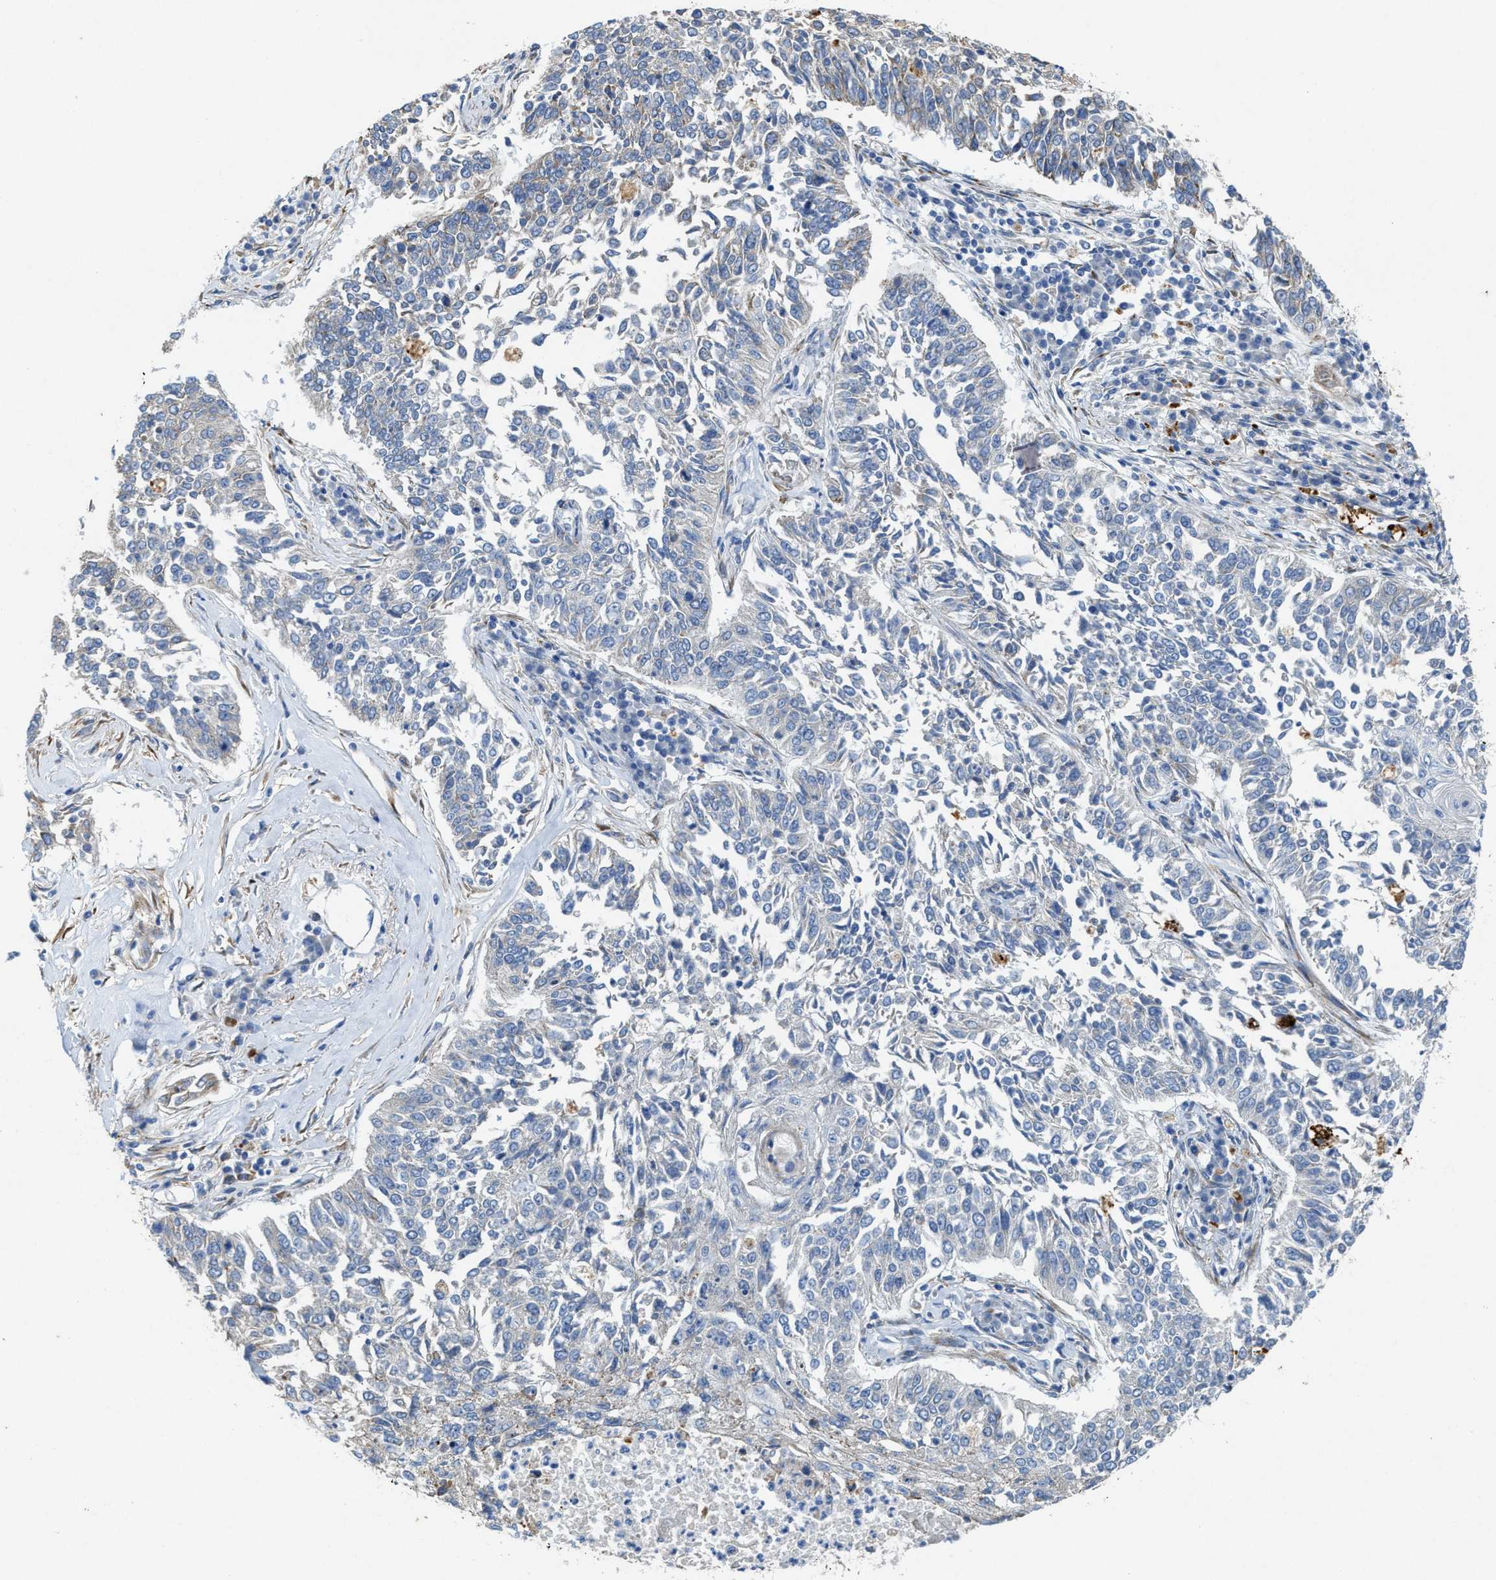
{"staining": {"intensity": "negative", "quantity": "none", "location": "none"}, "tissue": "lung cancer", "cell_type": "Tumor cells", "image_type": "cancer", "snomed": [{"axis": "morphology", "description": "Normal tissue, NOS"}, {"axis": "morphology", "description": "Squamous cell carcinoma, NOS"}, {"axis": "topography", "description": "Cartilage tissue"}, {"axis": "topography", "description": "Bronchus"}, {"axis": "topography", "description": "Lung"}], "caption": "Immunohistochemical staining of lung cancer (squamous cell carcinoma) displays no significant positivity in tumor cells.", "gene": "ASS1", "patient": {"sex": "female", "age": 49}}